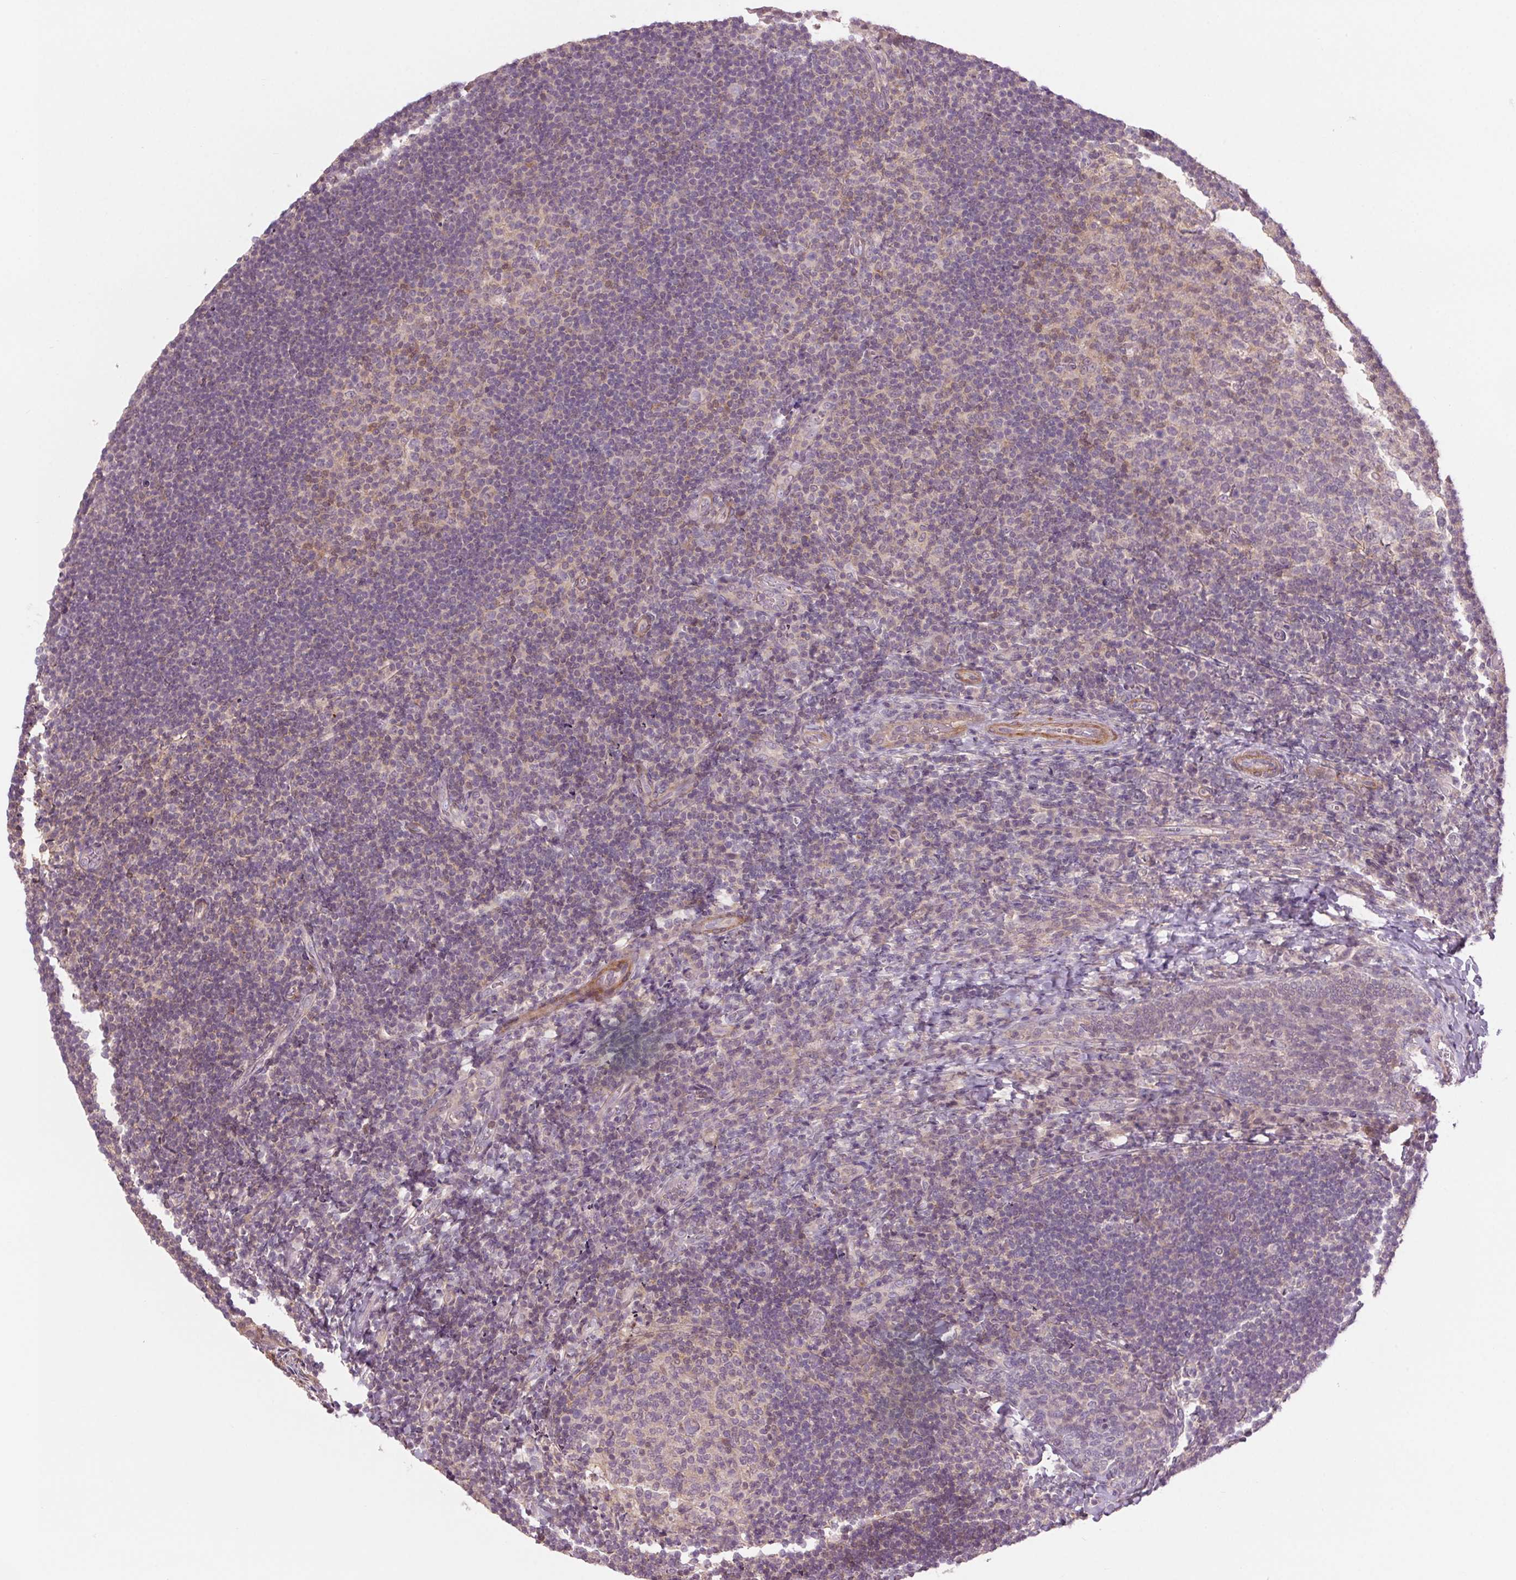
{"staining": {"intensity": "weak", "quantity": "<25%", "location": "cytoplasmic/membranous"}, "tissue": "tonsil", "cell_type": "Germinal center cells", "image_type": "normal", "snomed": [{"axis": "morphology", "description": "Normal tissue, NOS"}, {"axis": "topography", "description": "Tonsil"}], "caption": "The photomicrograph shows no staining of germinal center cells in unremarkable tonsil.", "gene": "HHLA2", "patient": {"sex": "female", "age": 10}}